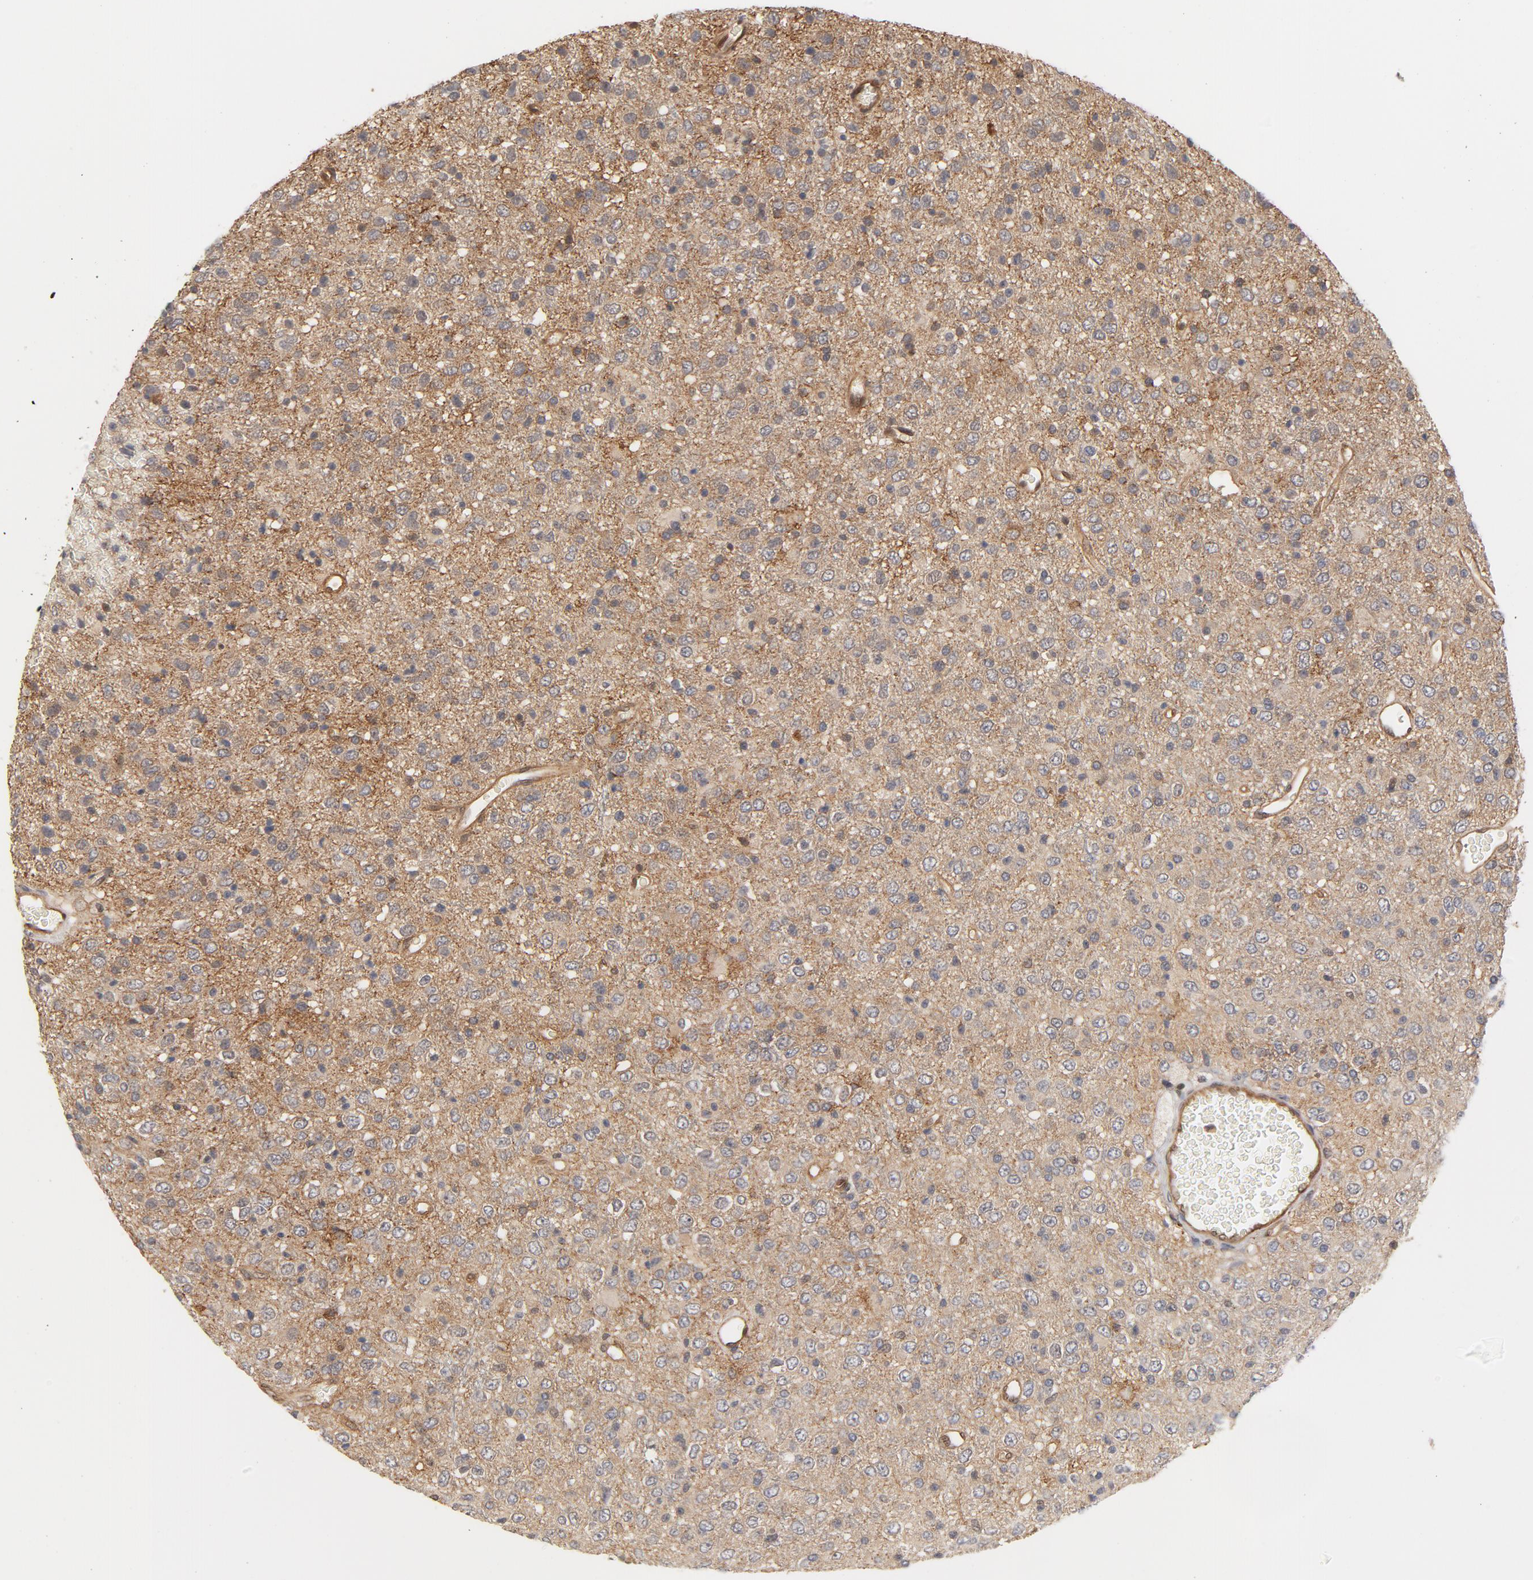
{"staining": {"intensity": "moderate", "quantity": ">75%", "location": "cytoplasmic/membranous"}, "tissue": "glioma", "cell_type": "Tumor cells", "image_type": "cancer", "snomed": [{"axis": "morphology", "description": "Glioma, malignant, High grade"}, {"axis": "topography", "description": "pancreas cauda"}], "caption": "High-power microscopy captured an immunohistochemistry micrograph of glioma, revealing moderate cytoplasmic/membranous staining in about >75% of tumor cells.", "gene": "CDC37", "patient": {"sex": "male", "age": 60}}